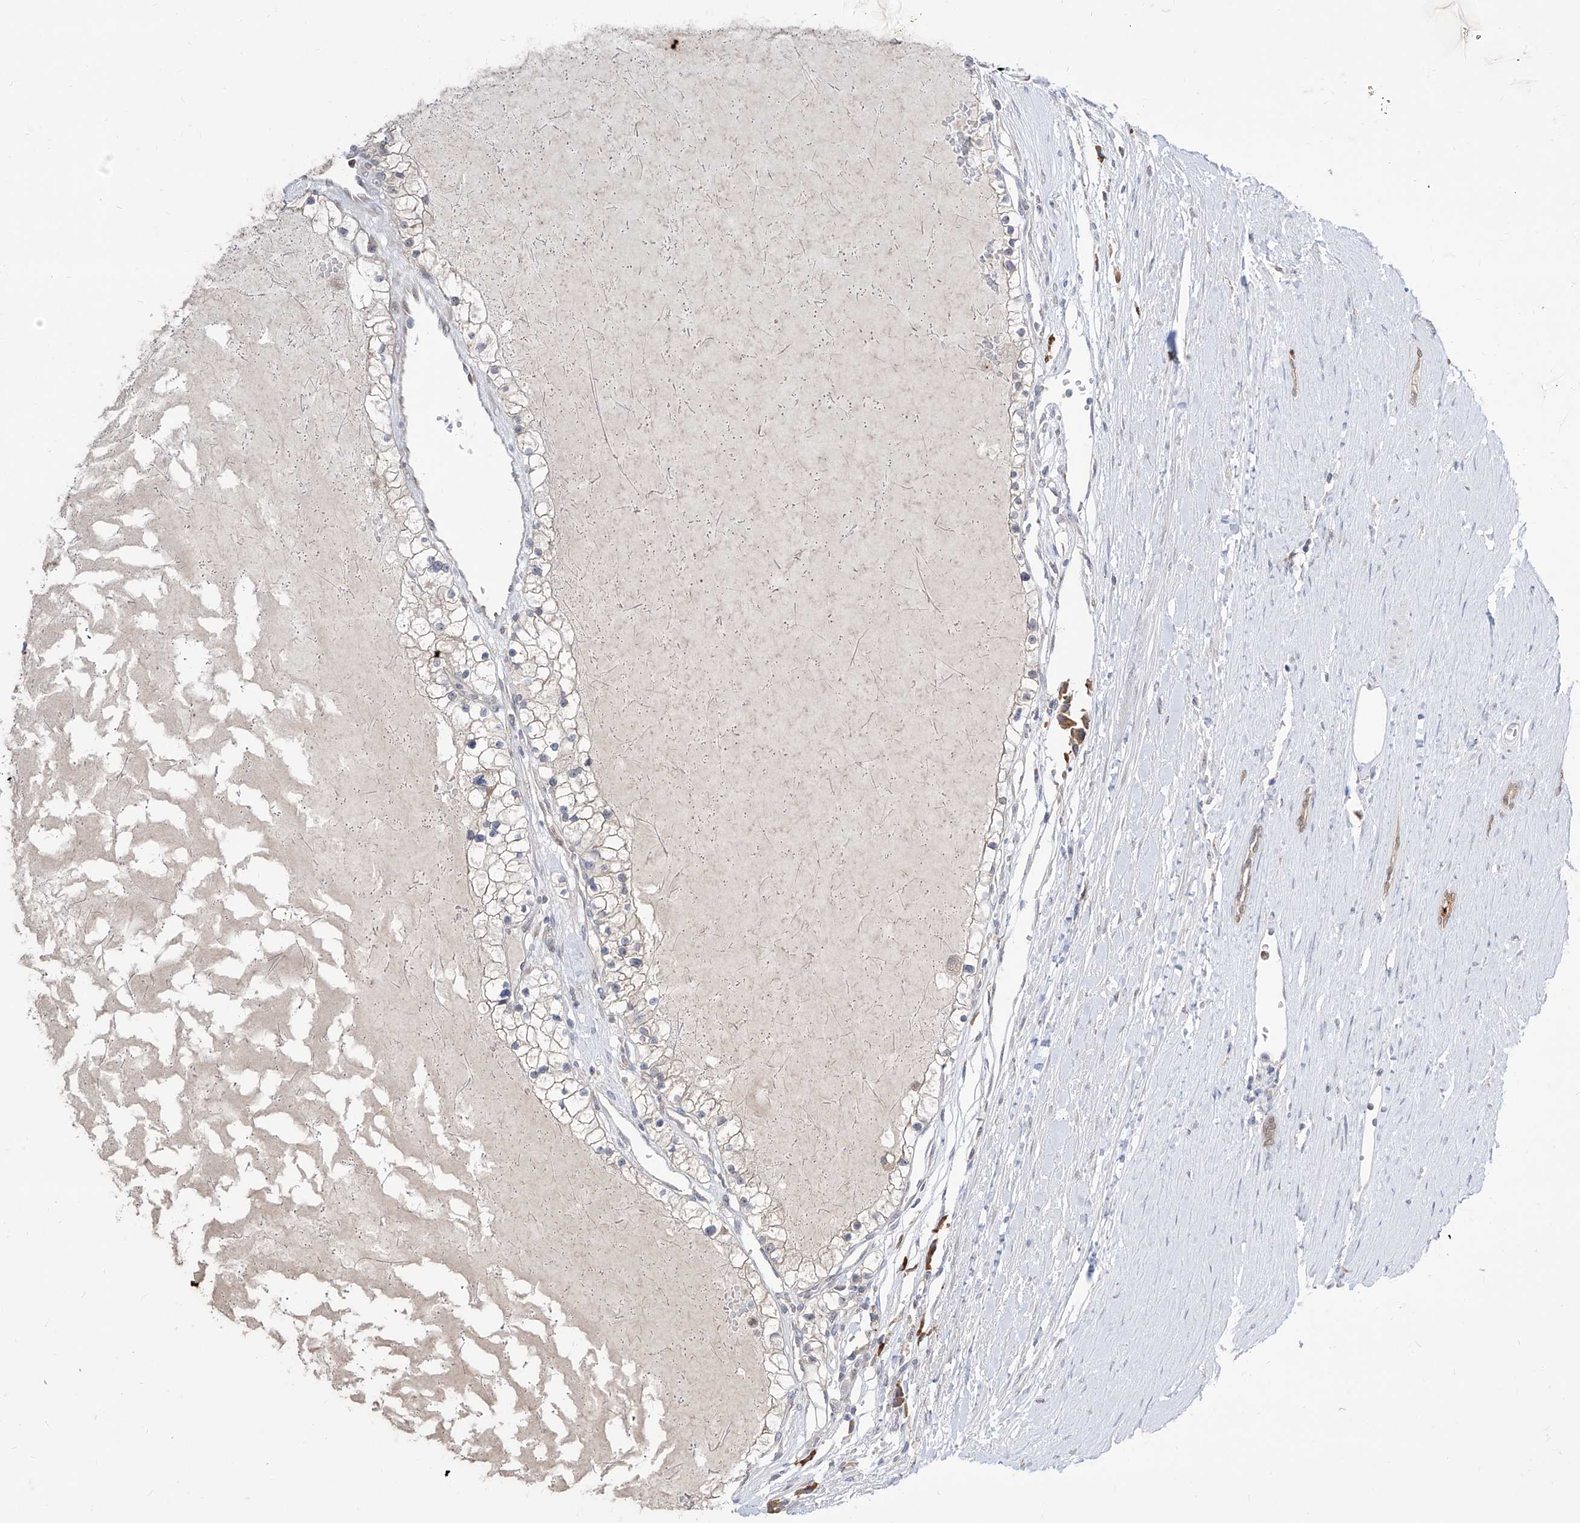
{"staining": {"intensity": "negative", "quantity": "none", "location": "none"}, "tissue": "renal cancer", "cell_type": "Tumor cells", "image_type": "cancer", "snomed": [{"axis": "morphology", "description": "Normal tissue, NOS"}, {"axis": "morphology", "description": "Adenocarcinoma, NOS"}, {"axis": "topography", "description": "Kidney"}], "caption": "Renal cancer stained for a protein using immunohistochemistry exhibits no positivity tumor cells.", "gene": "BROX", "patient": {"sex": "male", "age": 68}}